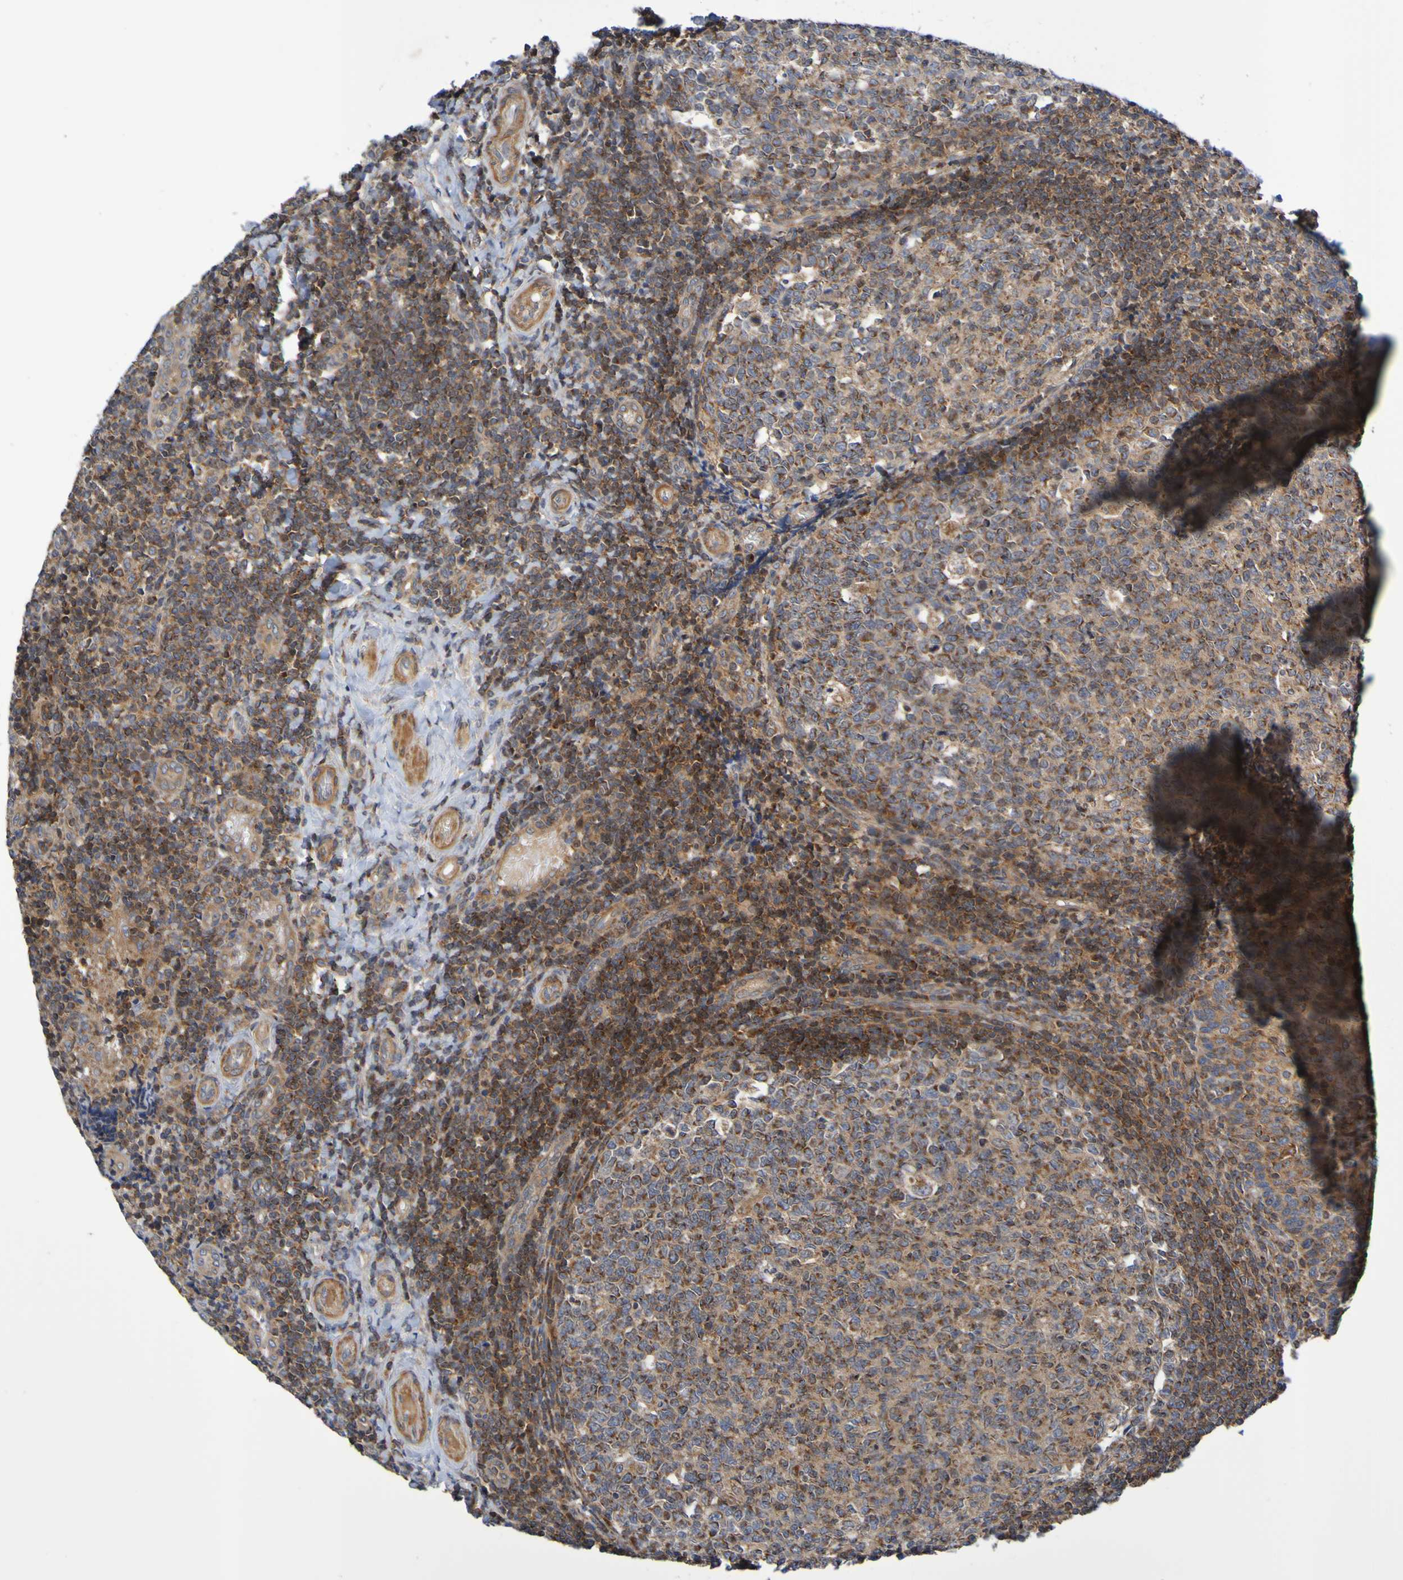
{"staining": {"intensity": "strong", "quantity": "25%-75%", "location": "cytoplasmic/membranous"}, "tissue": "tonsil", "cell_type": "Germinal center cells", "image_type": "normal", "snomed": [{"axis": "morphology", "description": "Normal tissue, NOS"}, {"axis": "topography", "description": "Tonsil"}], "caption": "Immunohistochemistry (IHC) staining of unremarkable tonsil, which displays high levels of strong cytoplasmic/membranous expression in approximately 25%-75% of germinal center cells indicating strong cytoplasmic/membranous protein positivity. The staining was performed using DAB (brown) for protein detection and nuclei were counterstained in hematoxylin (blue).", "gene": "CCDC51", "patient": {"sex": "female", "age": 19}}